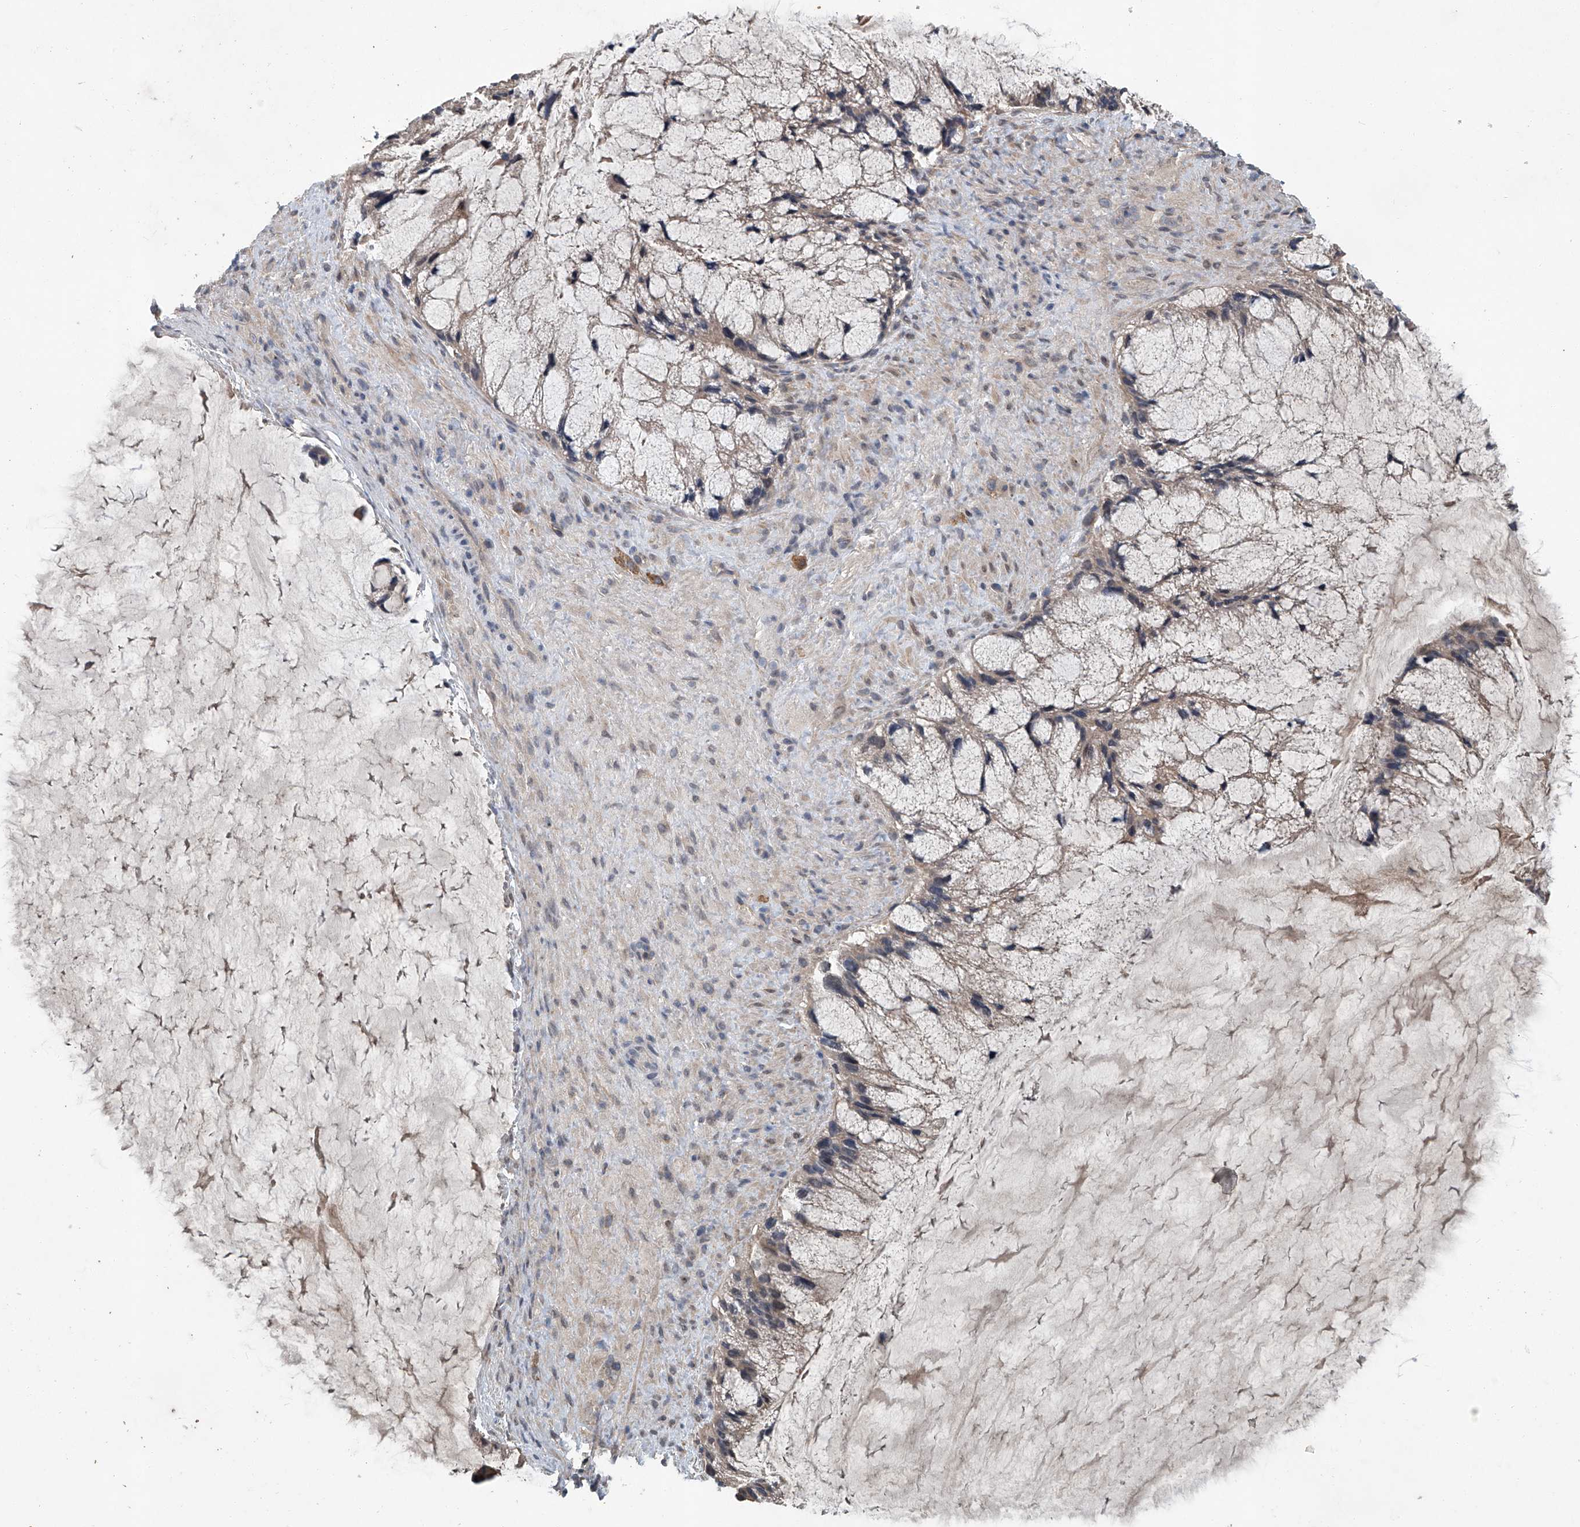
{"staining": {"intensity": "weak", "quantity": "<25%", "location": "cytoplasmic/membranous"}, "tissue": "ovarian cancer", "cell_type": "Tumor cells", "image_type": "cancer", "snomed": [{"axis": "morphology", "description": "Cystadenocarcinoma, mucinous, NOS"}, {"axis": "topography", "description": "Ovary"}], "caption": "Mucinous cystadenocarcinoma (ovarian) stained for a protein using IHC exhibits no staining tumor cells.", "gene": "ANKRD34A", "patient": {"sex": "female", "age": 37}}